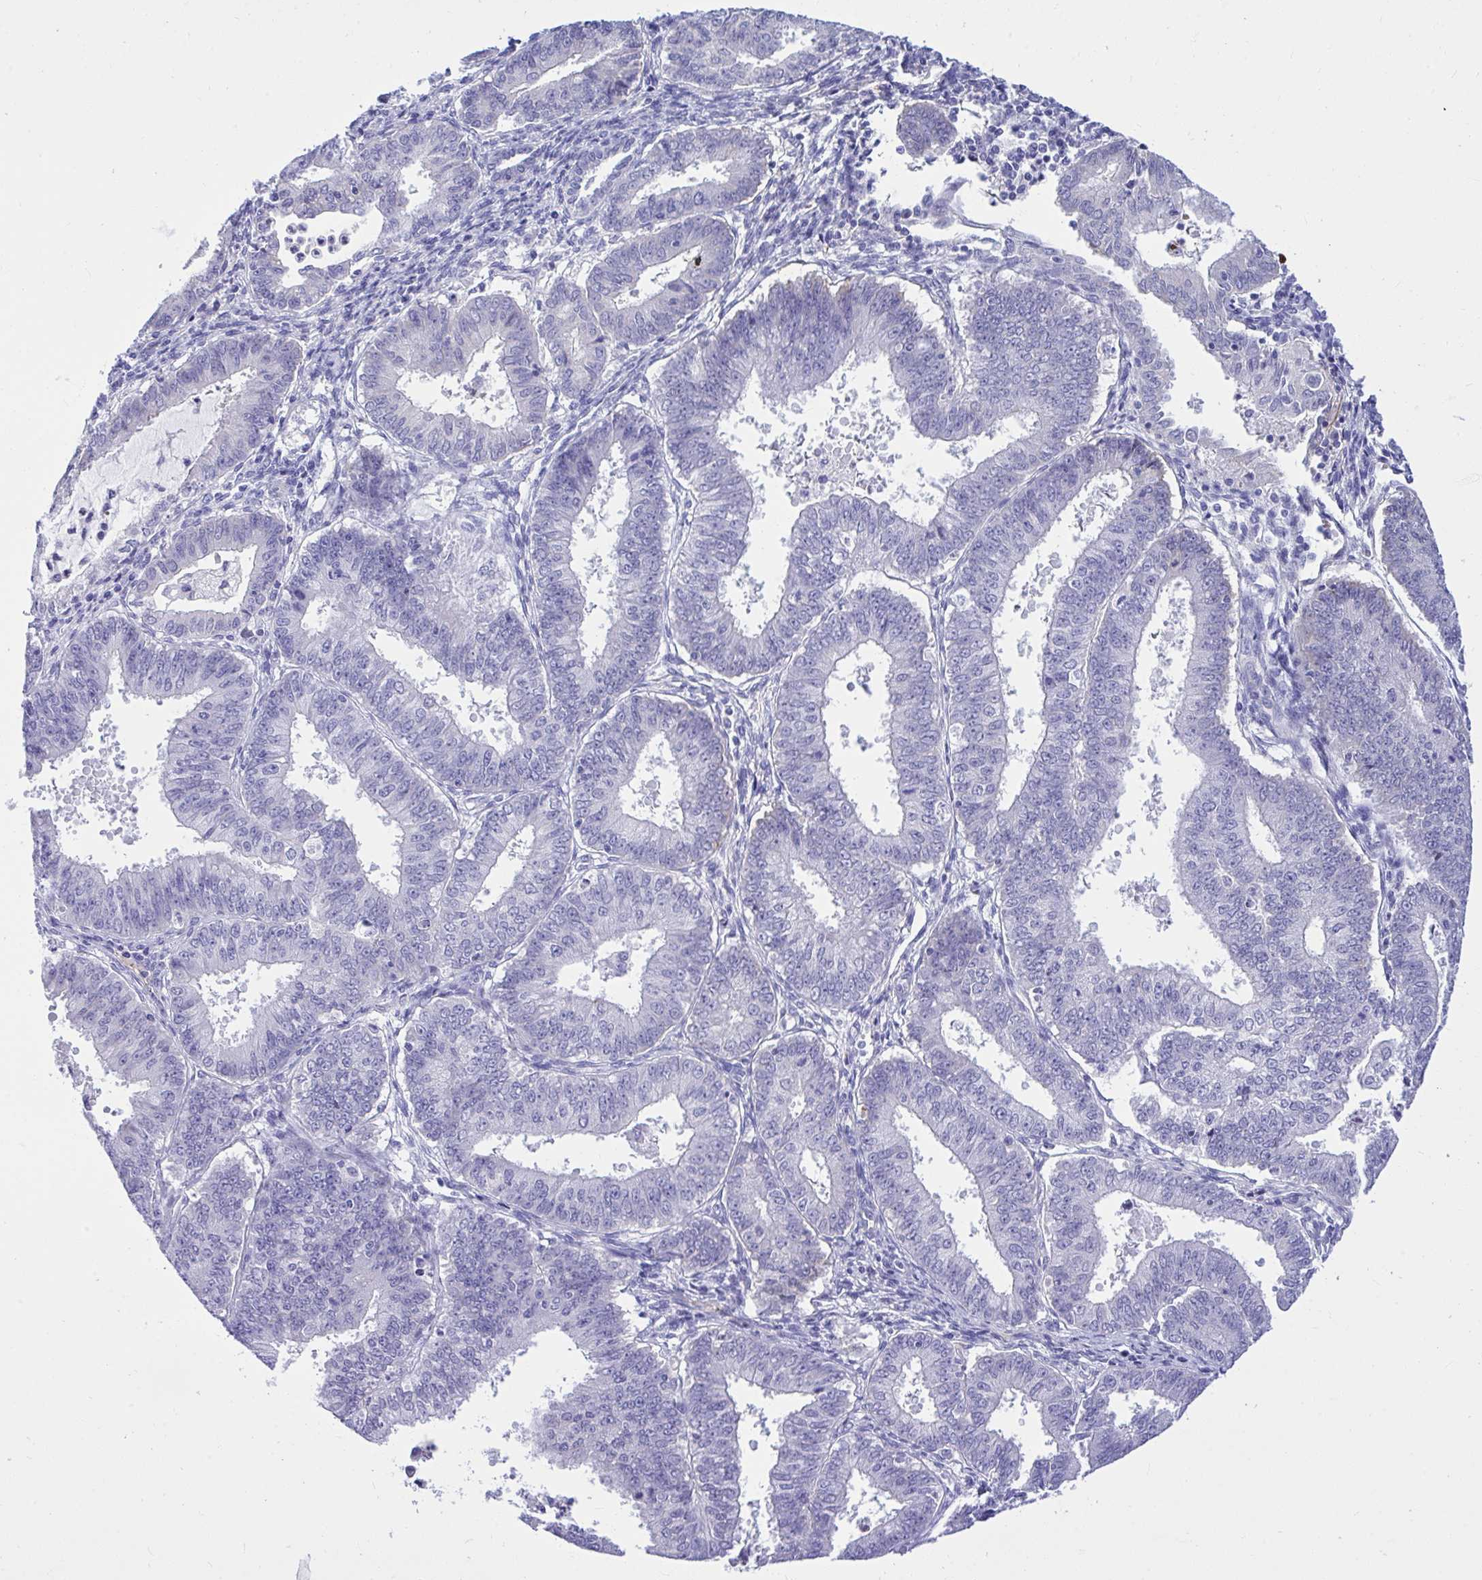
{"staining": {"intensity": "negative", "quantity": "none", "location": "none"}, "tissue": "endometrial cancer", "cell_type": "Tumor cells", "image_type": "cancer", "snomed": [{"axis": "morphology", "description": "Adenocarcinoma, NOS"}, {"axis": "topography", "description": "Endometrium"}], "caption": "The image exhibits no staining of tumor cells in endometrial adenocarcinoma.", "gene": "HRG", "patient": {"sex": "female", "age": 73}}